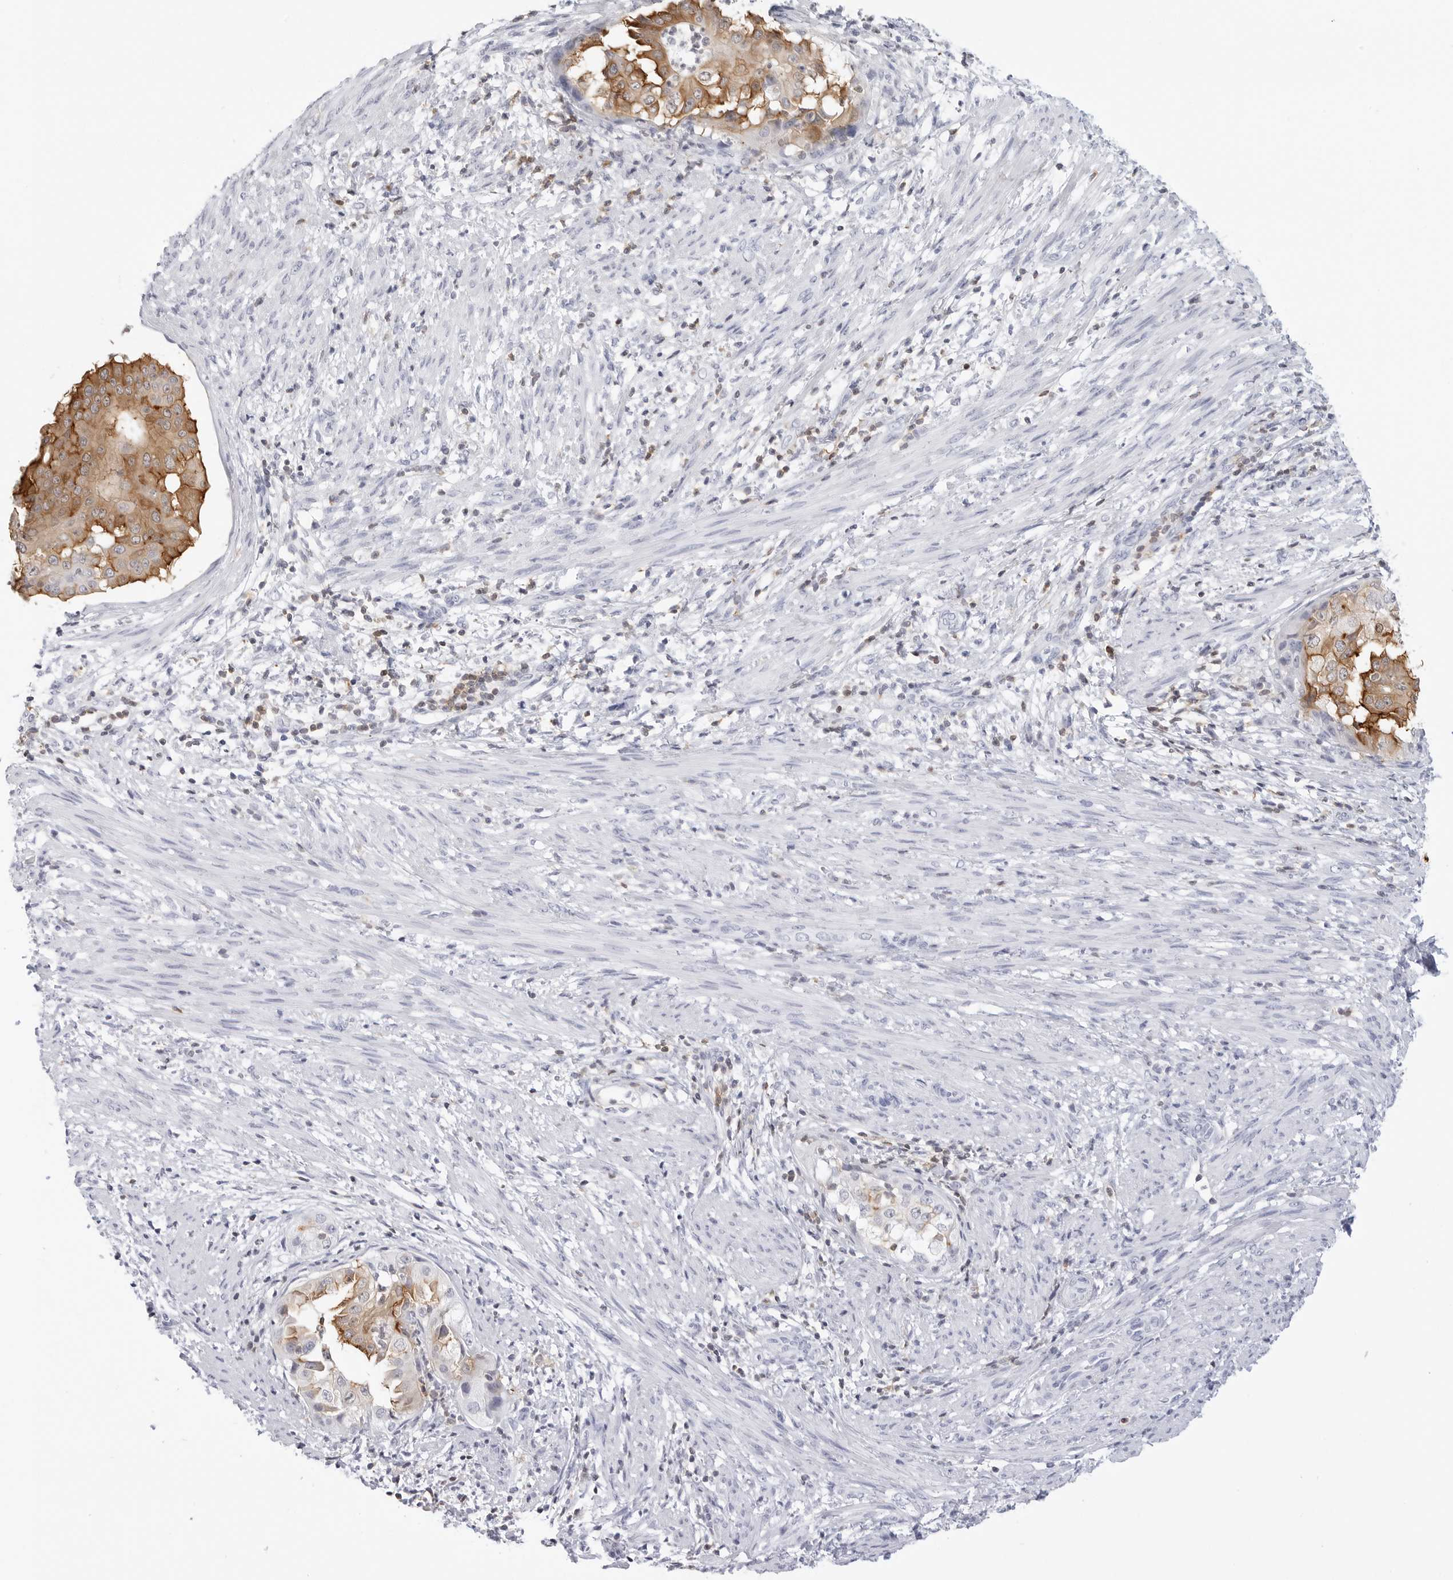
{"staining": {"intensity": "strong", "quantity": ">75%", "location": "cytoplasmic/membranous"}, "tissue": "endometrial cancer", "cell_type": "Tumor cells", "image_type": "cancer", "snomed": [{"axis": "morphology", "description": "Adenocarcinoma, NOS"}, {"axis": "topography", "description": "Endometrium"}], "caption": "Immunohistochemical staining of adenocarcinoma (endometrial) displays high levels of strong cytoplasmic/membranous protein expression in about >75% of tumor cells.", "gene": "SLC9A3R1", "patient": {"sex": "female", "age": 85}}